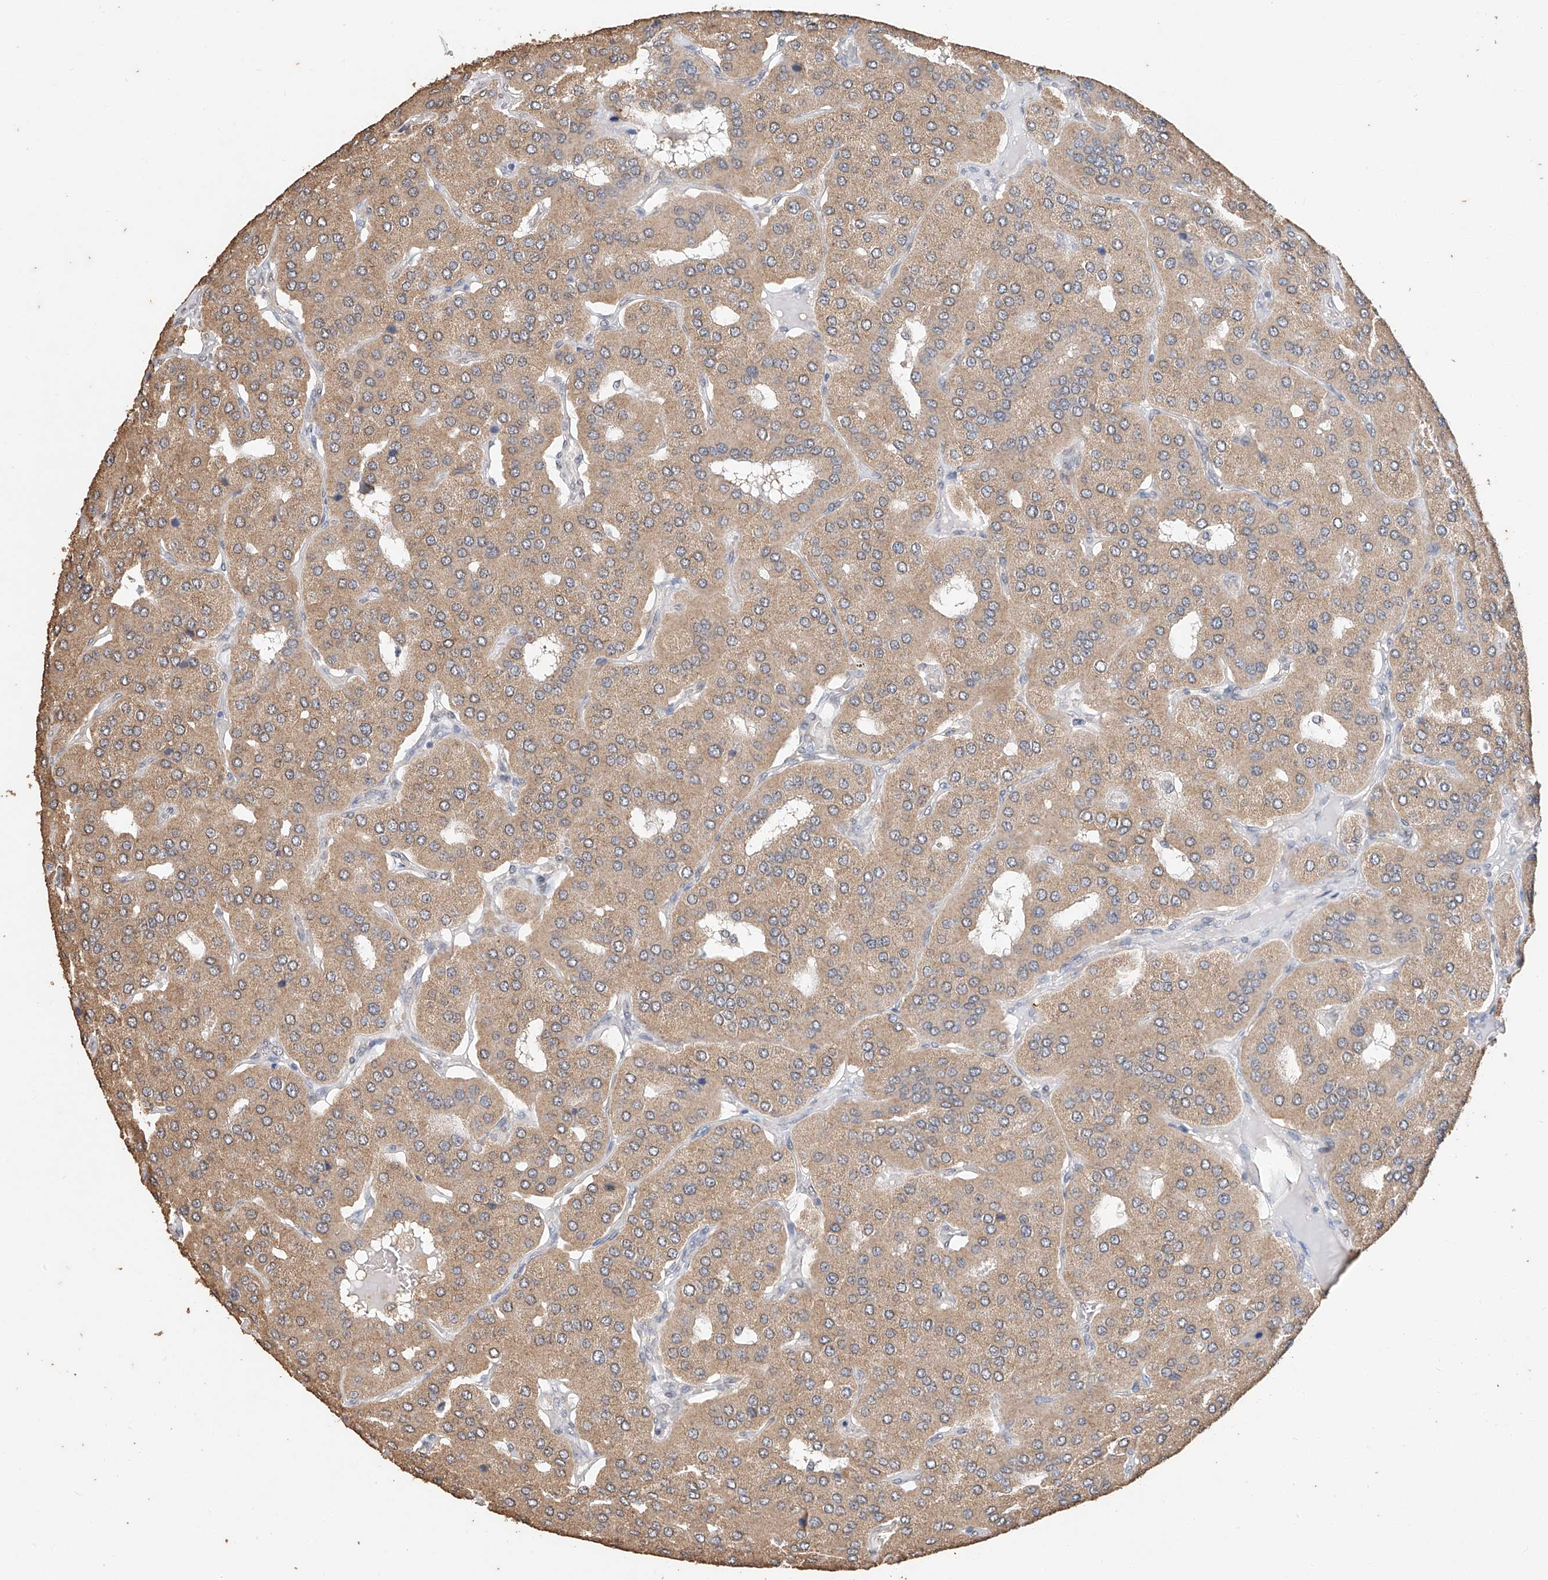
{"staining": {"intensity": "weak", "quantity": ">75%", "location": "cytoplasmic/membranous"}, "tissue": "parathyroid gland", "cell_type": "Glandular cells", "image_type": "normal", "snomed": [{"axis": "morphology", "description": "Normal tissue, NOS"}, {"axis": "morphology", "description": "Adenoma, NOS"}, {"axis": "topography", "description": "Parathyroid gland"}], "caption": "Weak cytoplasmic/membranous protein expression is identified in about >75% of glandular cells in parathyroid gland. (DAB (3,3'-diaminobenzidine) IHC, brown staining for protein, blue staining for nuclei).", "gene": "CERS4", "patient": {"sex": "female", "age": 86}}